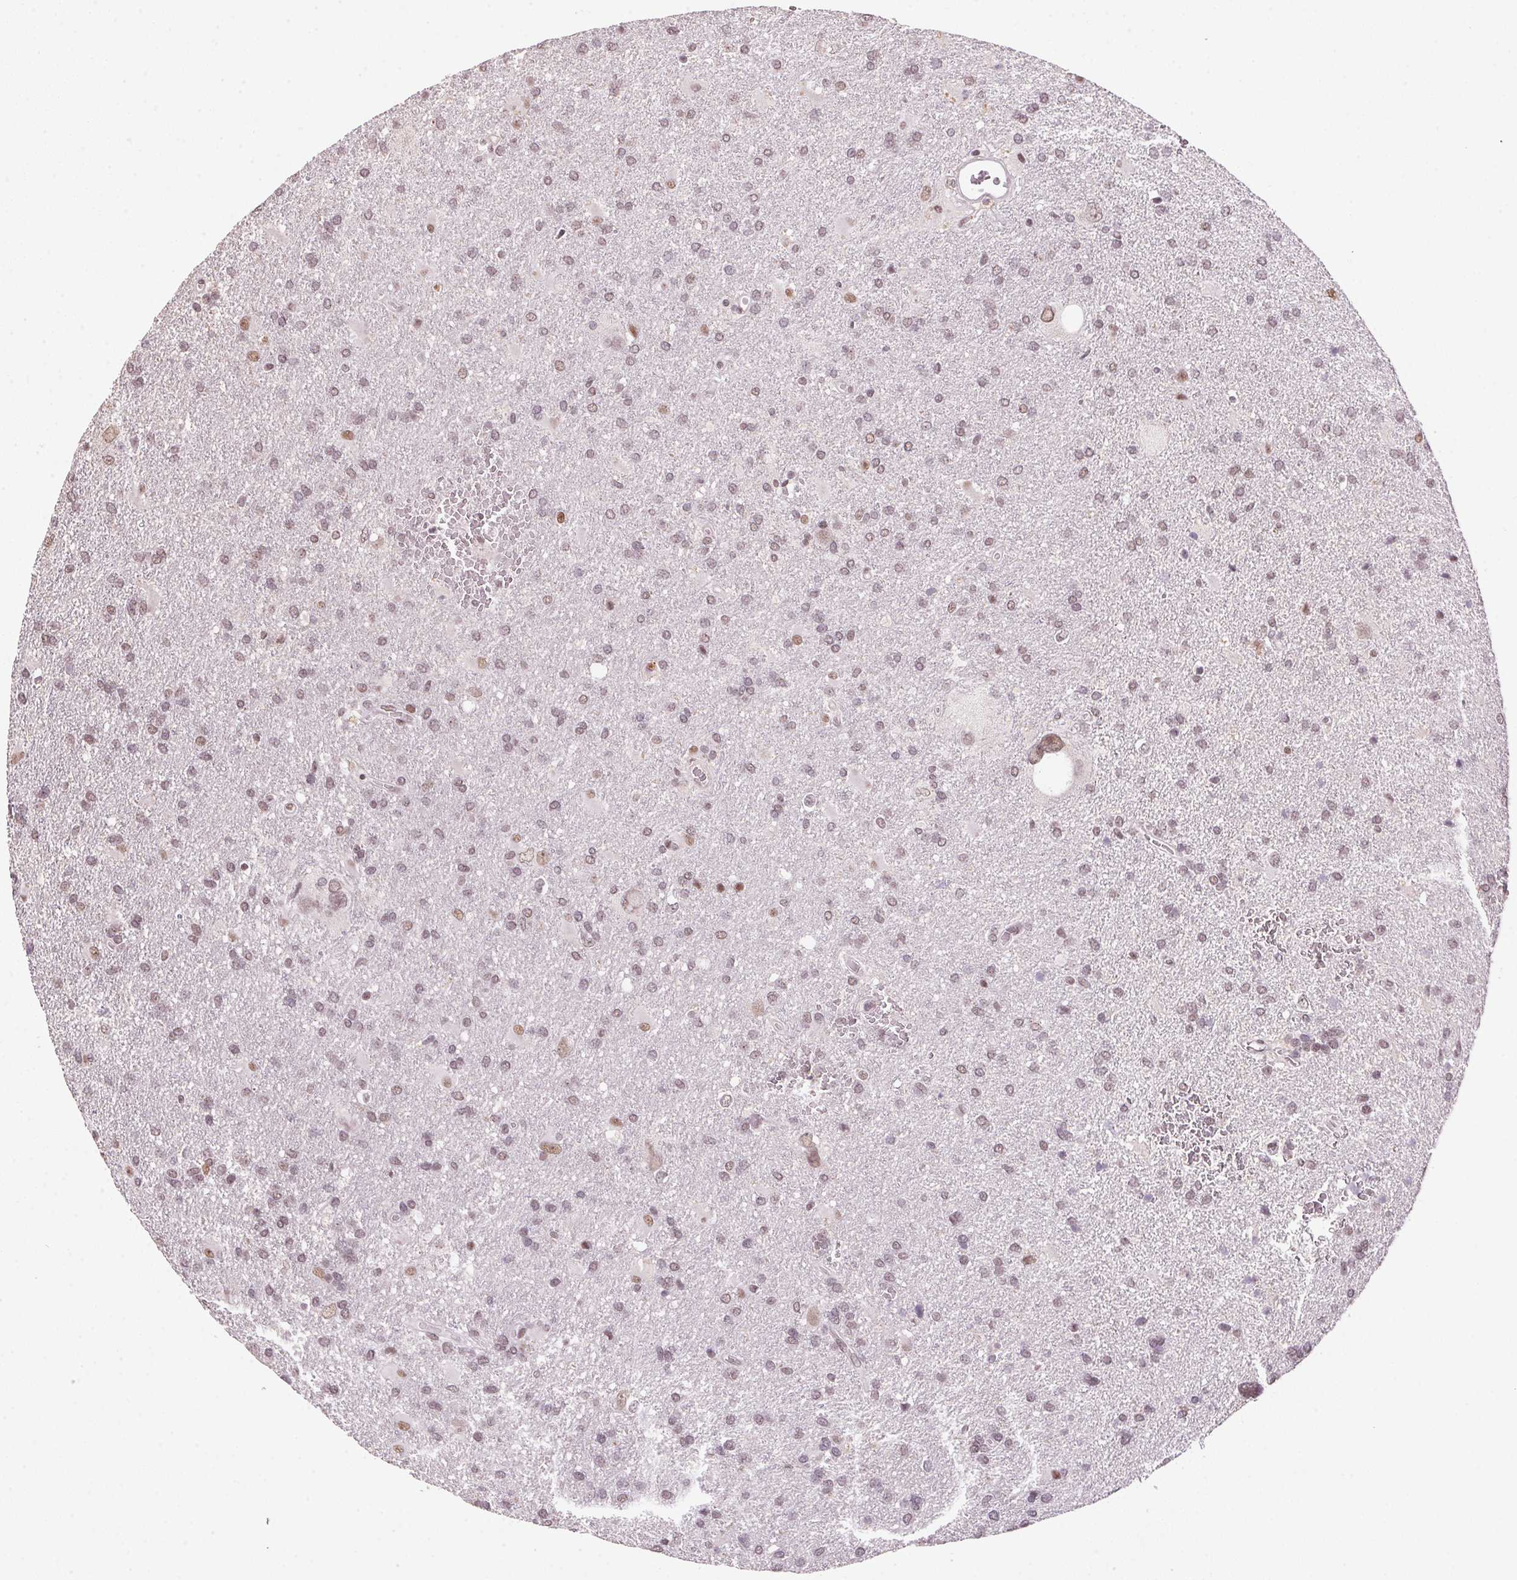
{"staining": {"intensity": "weak", "quantity": "25%-75%", "location": "nuclear"}, "tissue": "glioma", "cell_type": "Tumor cells", "image_type": "cancer", "snomed": [{"axis": "morphology", "description": "Glioma, malignant, Low grade"}, {"axis": "topography", "description": "Brain"}], "caption": "Weak nuclear staining for a protein is appreciated in approximately 25%-75% of tumor cells of glioma using IHC.", "gene": "ZBTB4", "patient": {"sex": "male", "age": 66}}